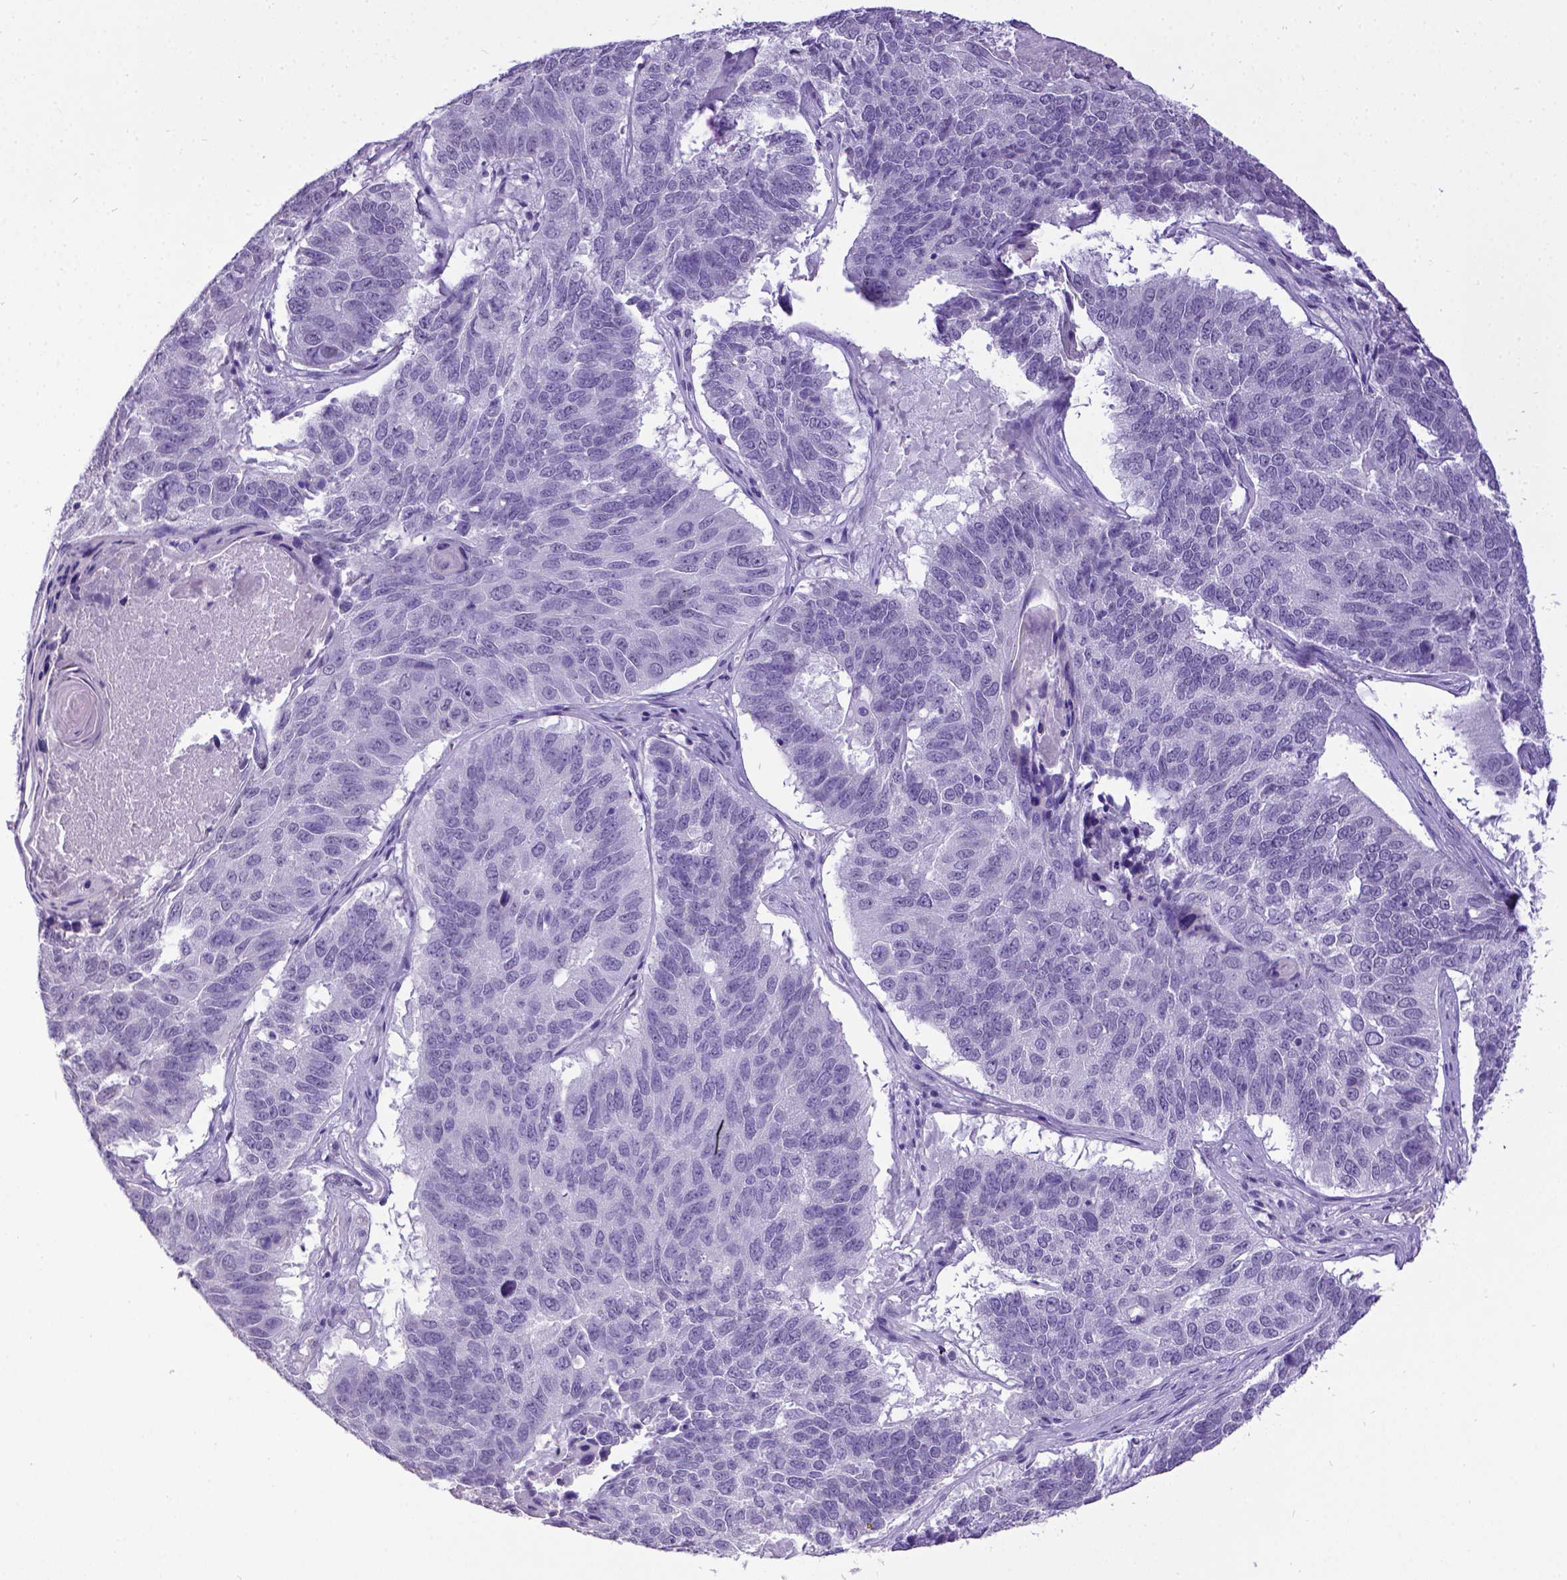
{"staining": {"intensity": "negative", "quantity": "none", "location": "none"}, "tissue": "lung cancer", "cell_type": "Tumor cells", "image_type": "cancer", "snomed": [{"axis": "morphology", "description": "Squamous cell carcinoma, NOS"}, {"axis": "topography", "description": "Lung"}], "caption": "Tumor cells are negative for brown protein staining in lung squamous cell carcinoma. (DAB (3,3'-diaminobenzidine) immunohistochemistry (IHC), high magnification).", "gene": "ESR1", "patient": {"sex": "male", "age": 73}}